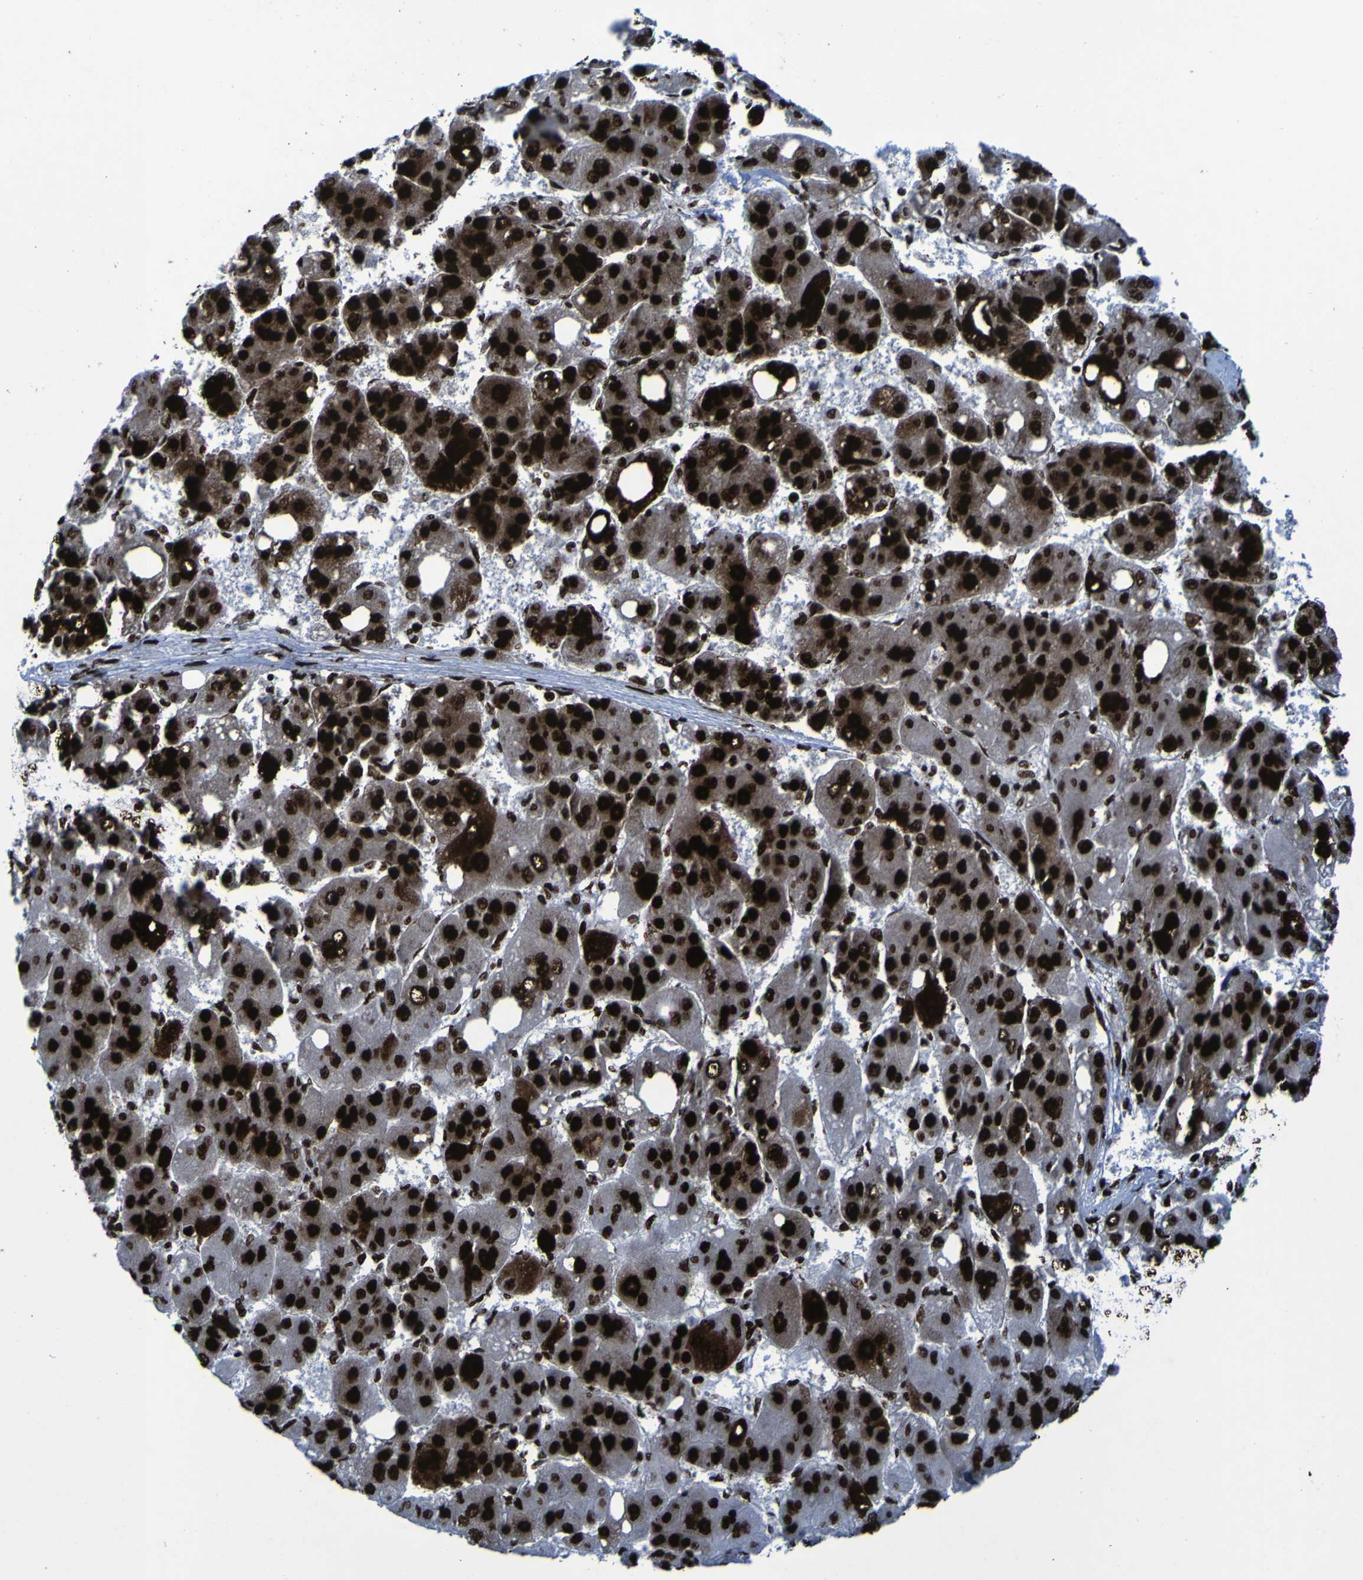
{"staining": {"intensity": "strong", "quantity": ">75%", "location": "nuclear"}, "tissue": "liver cancer", "cell_type": "Tumor cells", "image_type": "cancer", "snomed": [{"axis": "morphology", "description": "Carcinoma, Hepatocellular, NOS"}, {"axis": "topography", "description": "Liver"}], "caption": "Immunohistochemistry of liver cancer (hepatocellular carcinoma) reveals high levels of strong nuclear positivity in approximately >75% of tumor cells. (brown staining indicates protein expression, while blue staining denotes nuclei).", "gene": "NPM1", "patient": {"sex": "female", "age": 61}}